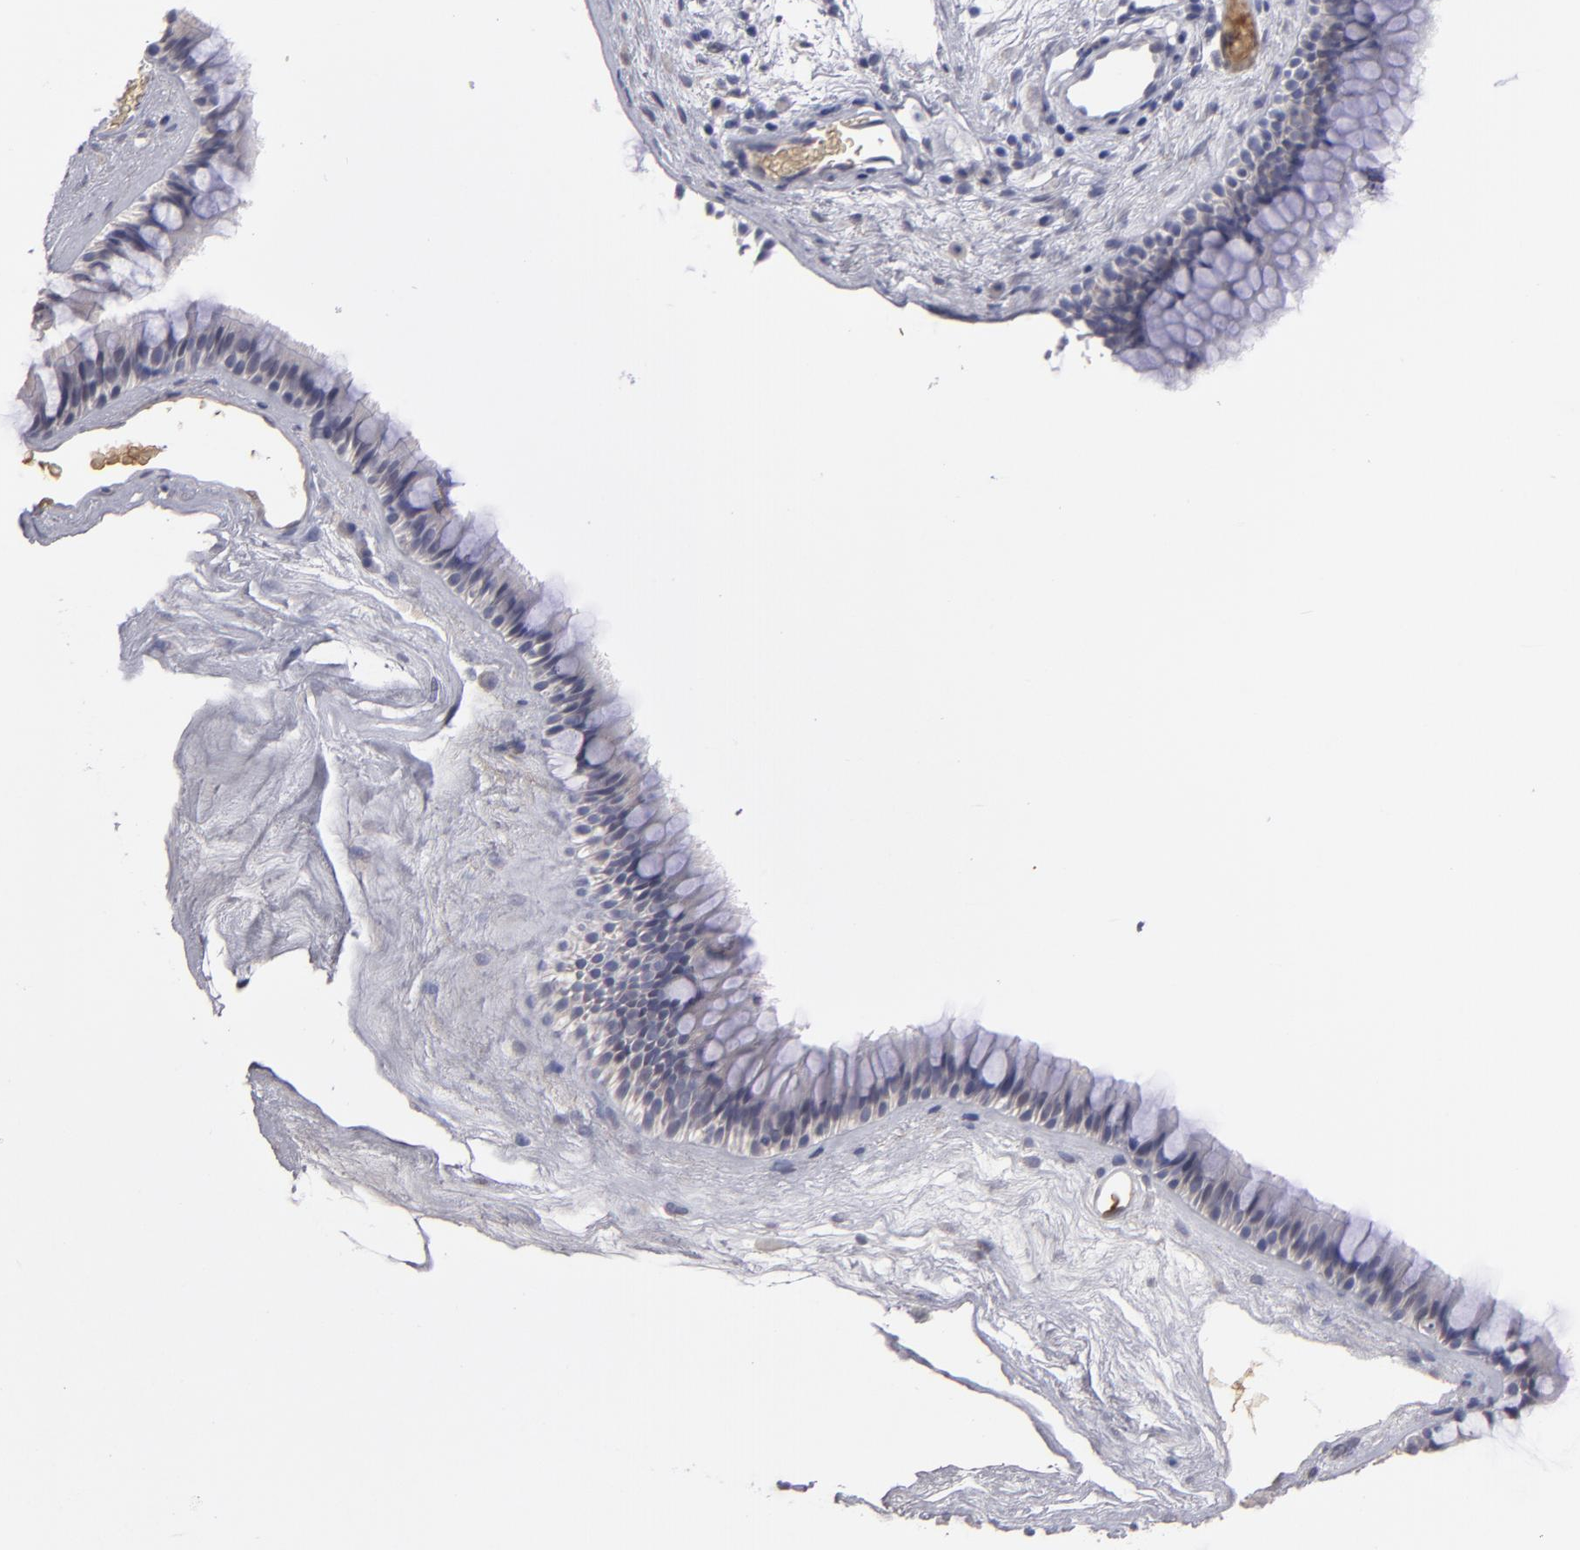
{"staining": {"intensity": "weak", "quantity": "<25%", "location": "cytoplasmic/membranous"}, "tissue": "nasopharynx", "cell_type": "Respiratory epithelial cells", "image_type": "normal", "snomed": [{"axis": "morphology", "description": "Normal tissue, NOS"}, {"axis": "morphology", "description": "Inflammation, NOS"}, {"axis": "topography", "description": "Nasopharynx"}], "caption": "This image is of normal nasopharynx stained with IHC to label a protein in brown with the nuclei are counter-stained blue. There is no positivity in respiratory epithelial cells. The staining is performed using DAB (3,3'-diaminobenzidine) brown chromogen with nuclei counter-stained in using hematoxylin.", "gene": "ITIH4", "patient": {"sex": "male", "age": 48}}